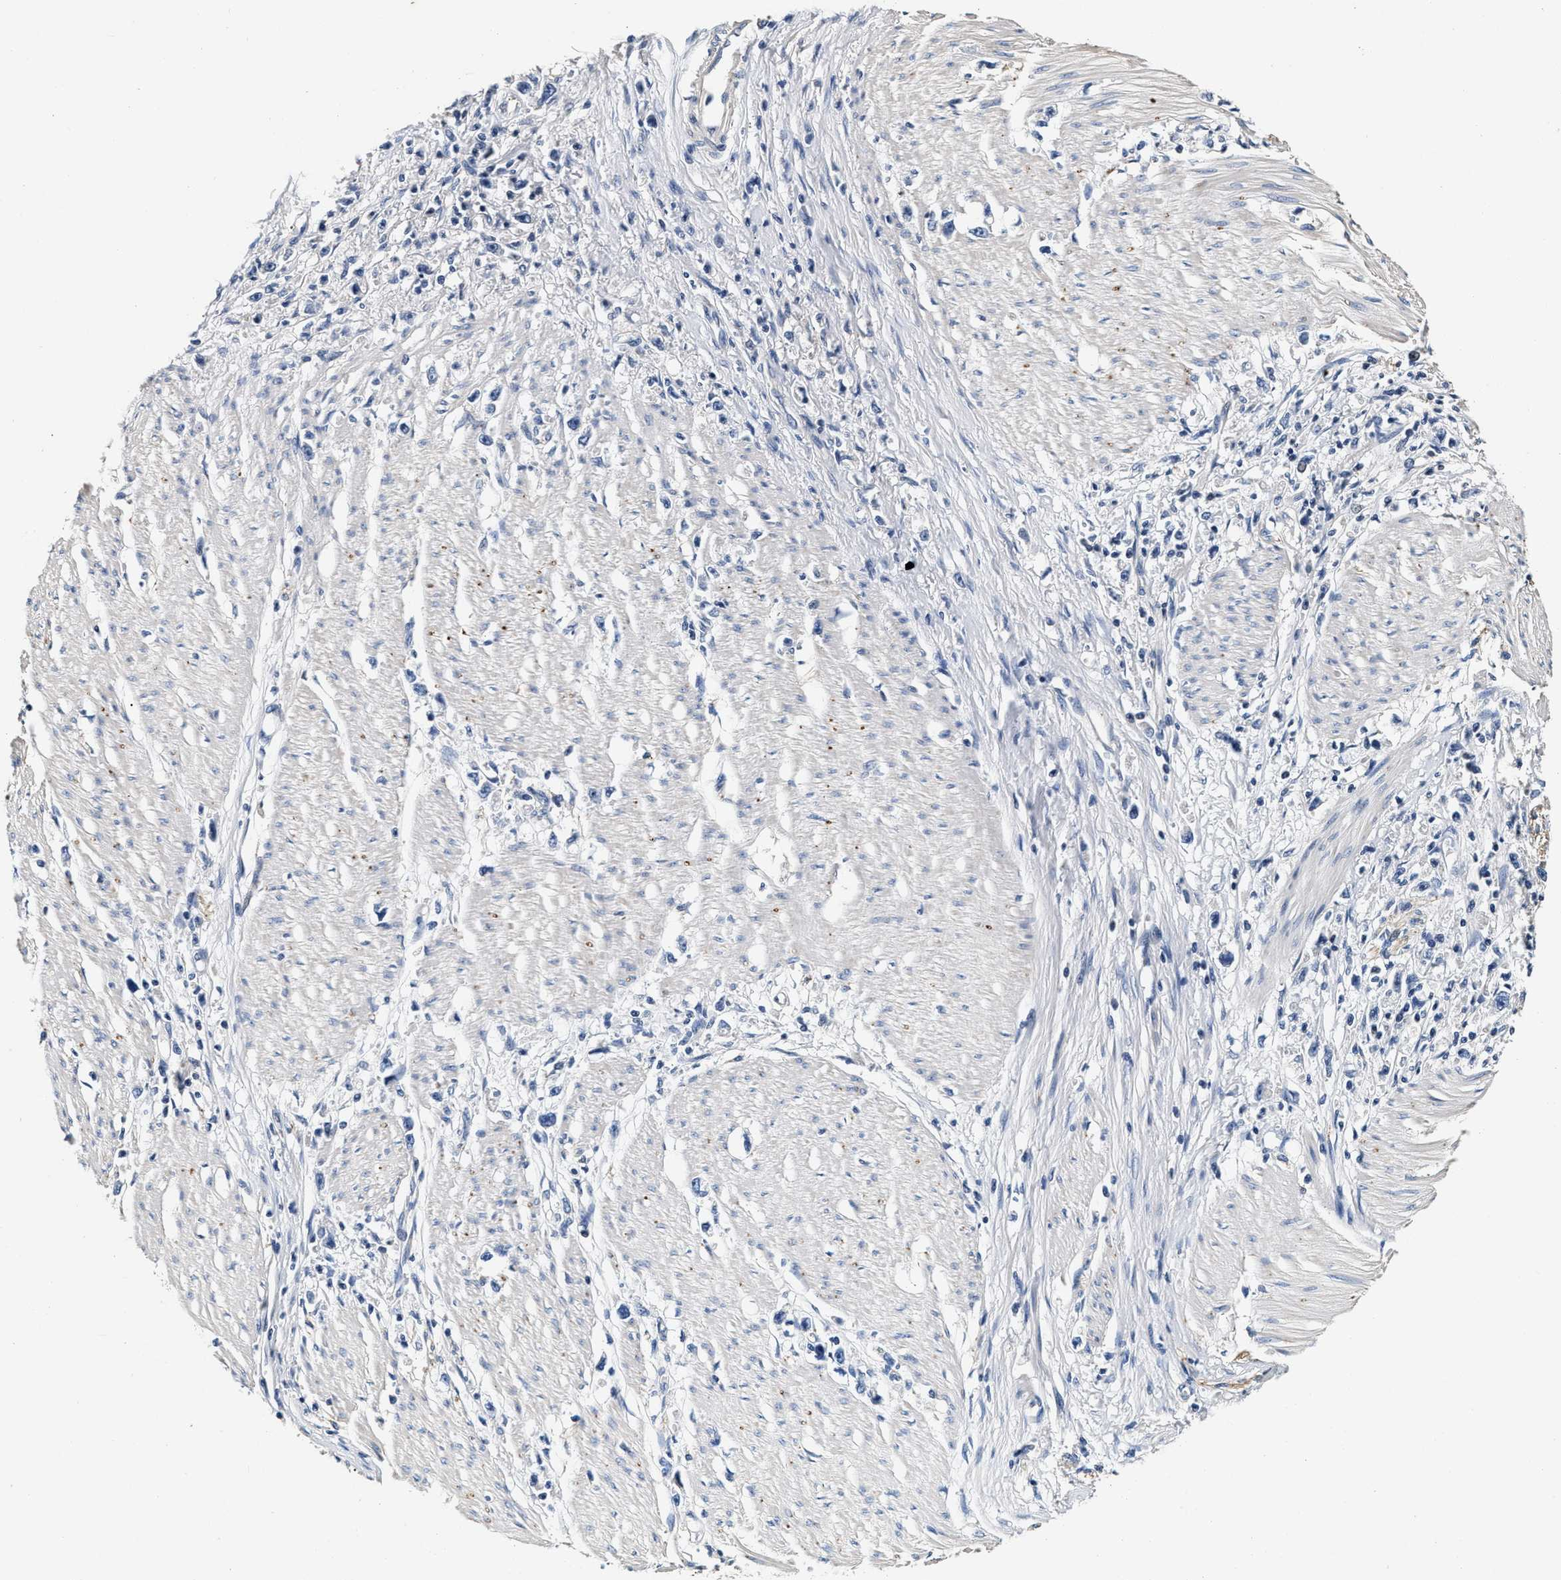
{"staining": {"intensity": "negative", "quantity": "none", "location": "none"}, "tissue": "stomach cancer", "cell_type": "Tumor cells", "image_type": "cancer", "snomed": [{"axis": "morphology", "description": "Adenocarcinoma, NOS"}, {"axis": "topography", "description": "Stomach"}], "caption": "An IHC image of stomach cancer is shown. There is no staining in tumor cells of stomach cancer. (DAB immunohistochemistry (IHC) with hematoxylin counter stain).", "gene": "ABCG8", "patient": {"sex": "female", "age": 59}}